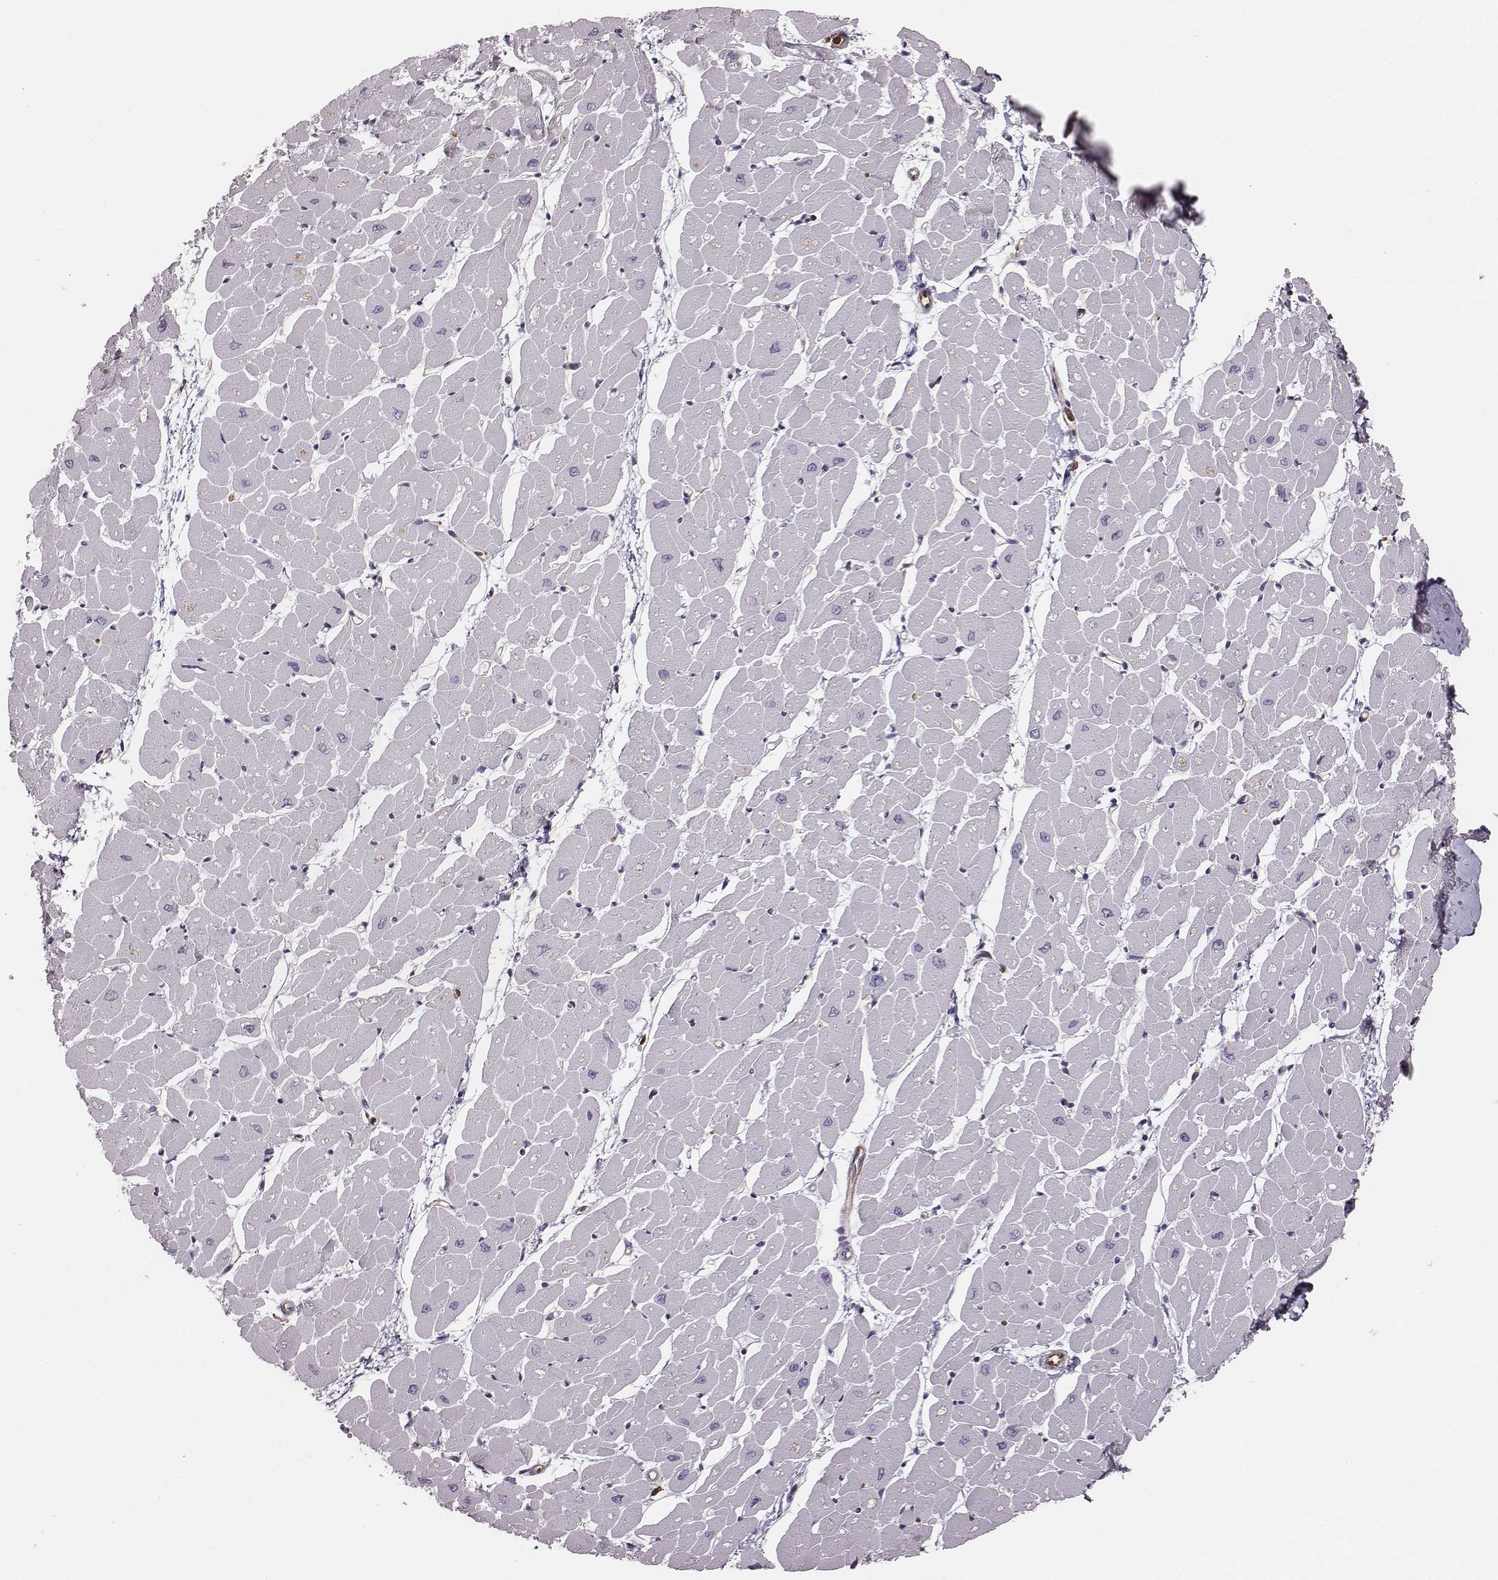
{"staining": {"intensity": "negative", "quantity": "none", "location": "none"}, "tissue": "heart muscle", "cell_type": "Cardiomyocytes", "image_type": "normal", "snomed": [{"axis": "morphology", "description": "Normal tissue, NOS"}, {"axis": "topography", "description": "Heart"}], "caption": "Cardiomyocytes are negative for brown protein staining in unremarkable heart muscle. Brightfield microscopy of immunohistochemistry stained with DAB (brown) and hematoxylin (blue), captured at high magnification.", "gene": "ZYX", "patient": {"sex": "male", "age": 57}}